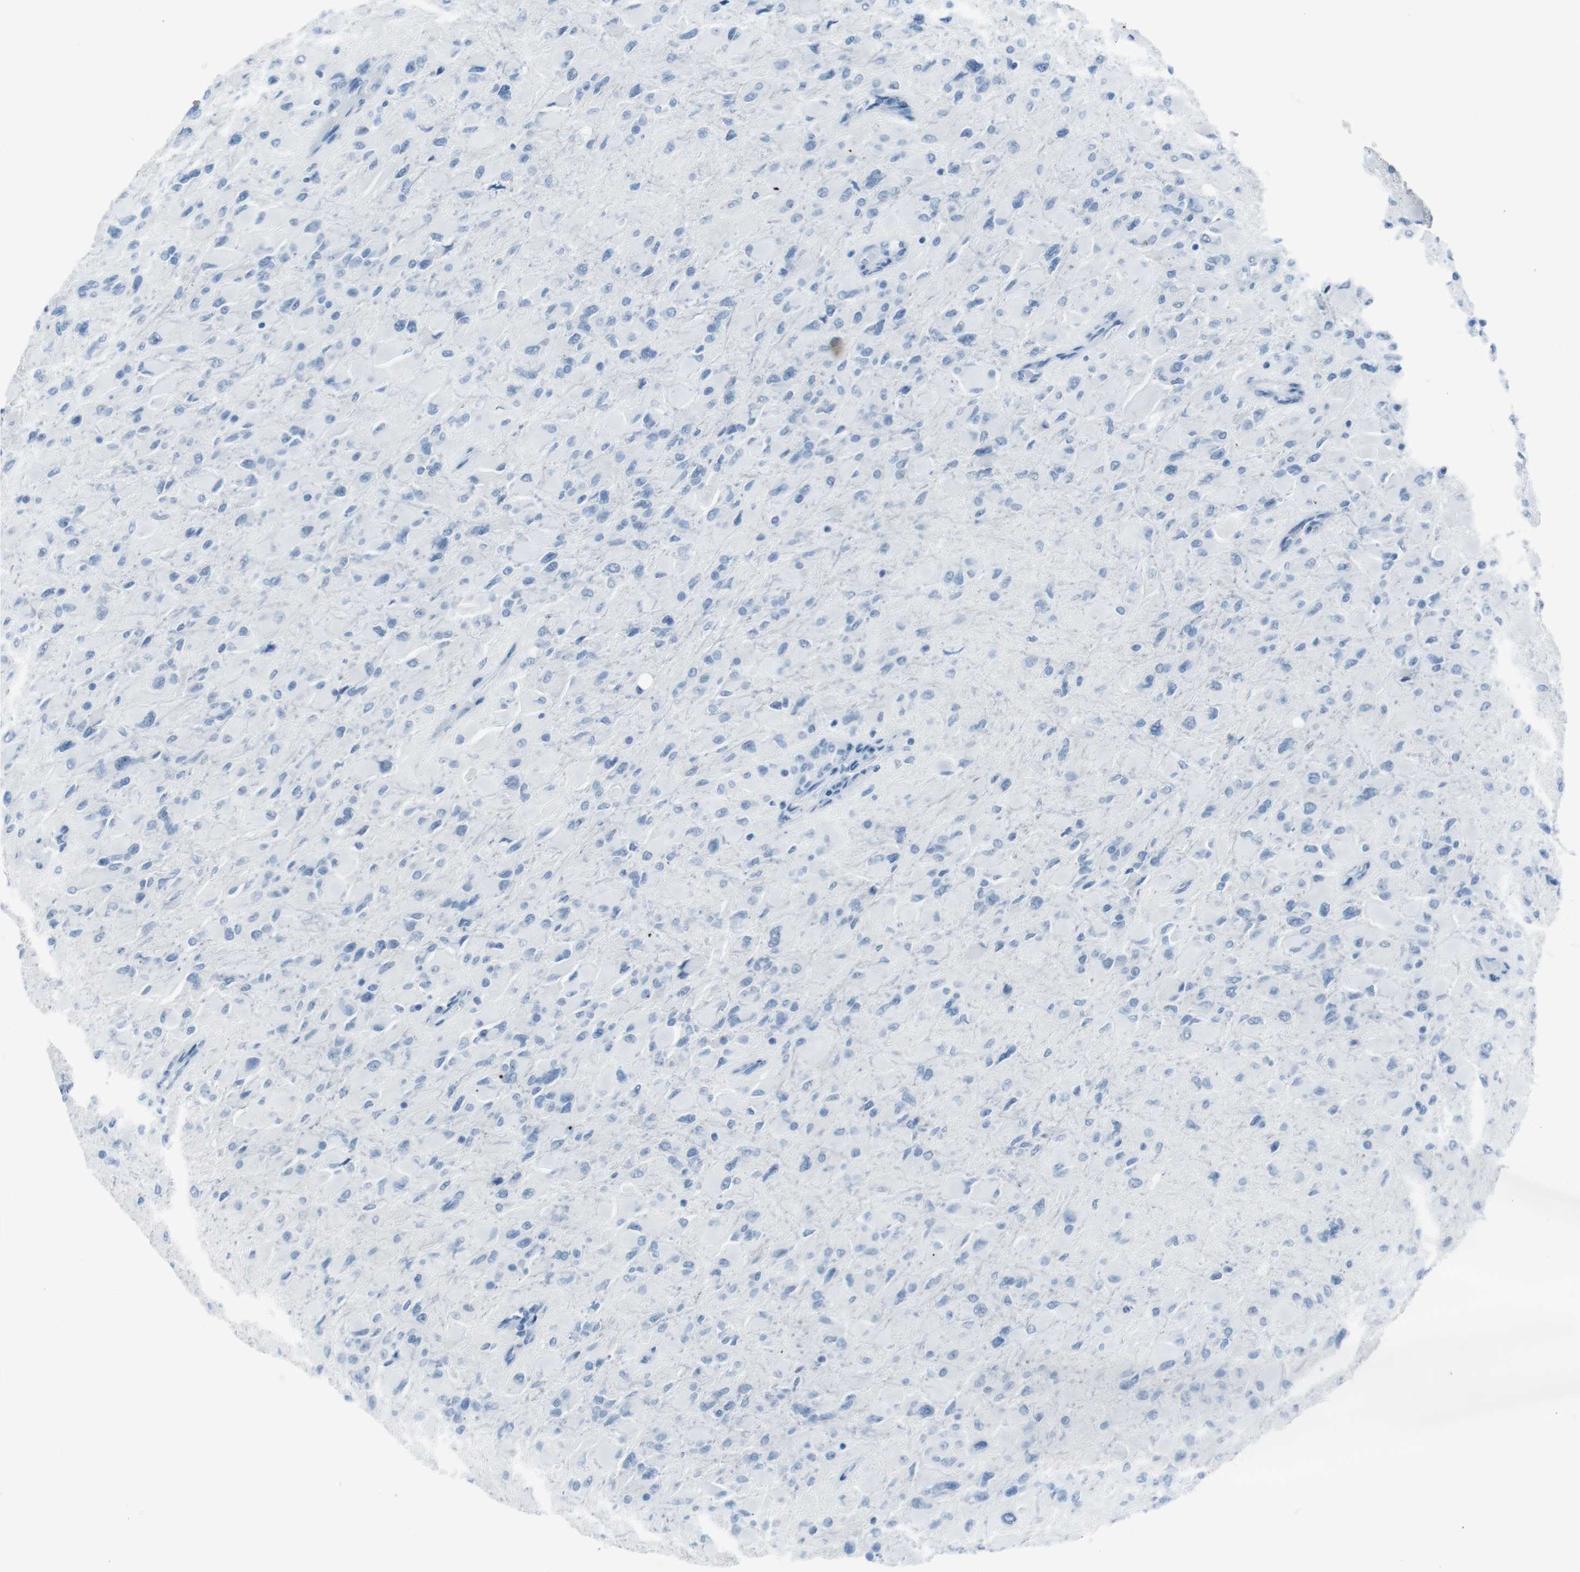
{"staining": {"intensity": "negative", "quantity": "none", "location": "none"}, "tissue": "glioma", "cell_type": "Tumor cells", "image_type": "cancer", "snomed": [{"axis": "morphology", "description": "Glioma, malignant, High grade"}, {"axis": "topography", "description": "Cerebral cortex"}], "caption": "Immunohistochemistry (IHC) of human glioma reveals no expression in tumor cells.", "gene": "TMEM207", "patient": {"sex": "female", "age": 36}}